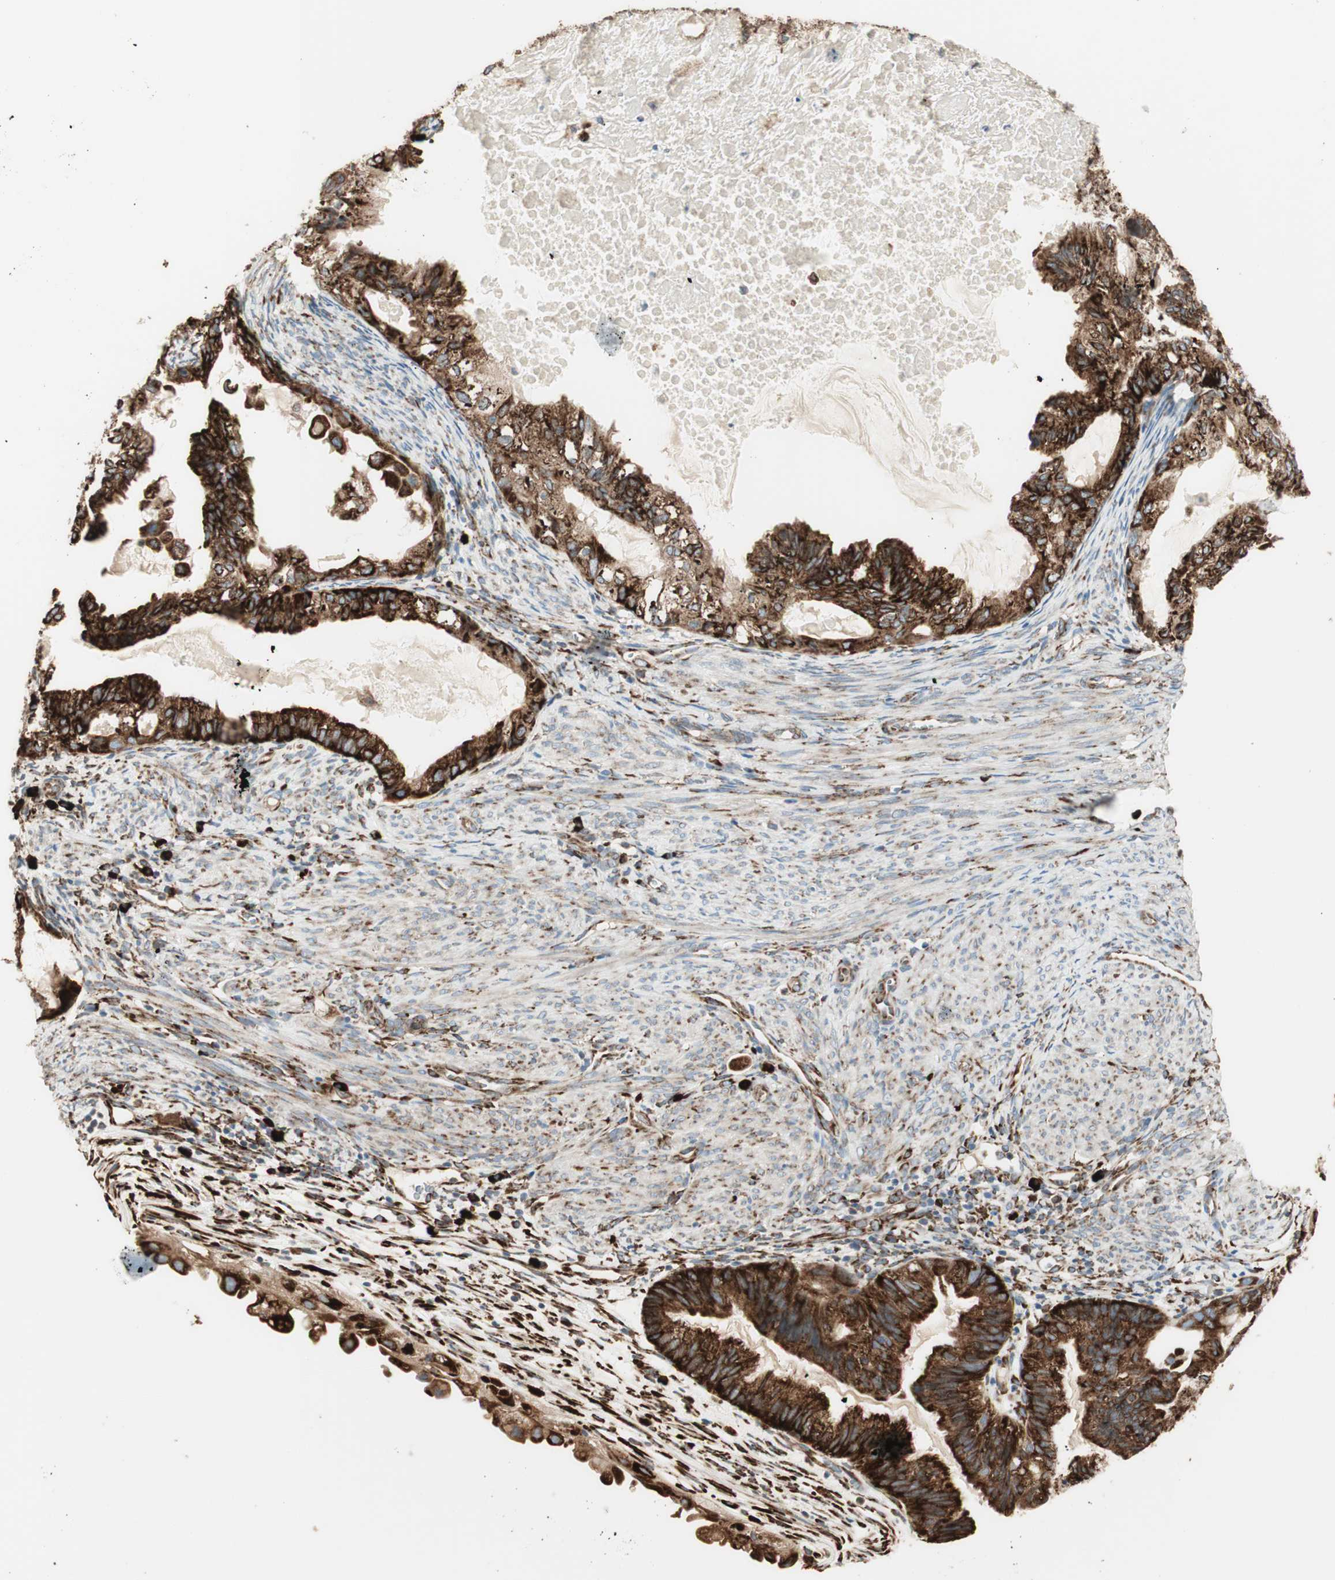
{"staining": {"intensity": "strong", "quantity": ">75%", "location": "cytoplasmic/membranous"}, "tissue": "cervical cancer", "cell_type": "Tumor cells", "image_type": "cancer", "snomed": [{"axis": "morphology", "description": "Normal tissue, NOS"}, {"axis": "morphology", "description": "Adenocarcinoma, NOS"}, {"axis": "topography", "description": "Cervix"}, {"axis": "topography", "description": "Endometrium"}], "caption": "Adenocarcinoma (cervical) tissue reveals strong cytoplasmic/membranous staining in approximately >75% of tumor cells", "gene": "RRBP1", "patient": {"sex": "female", "age": 86}}